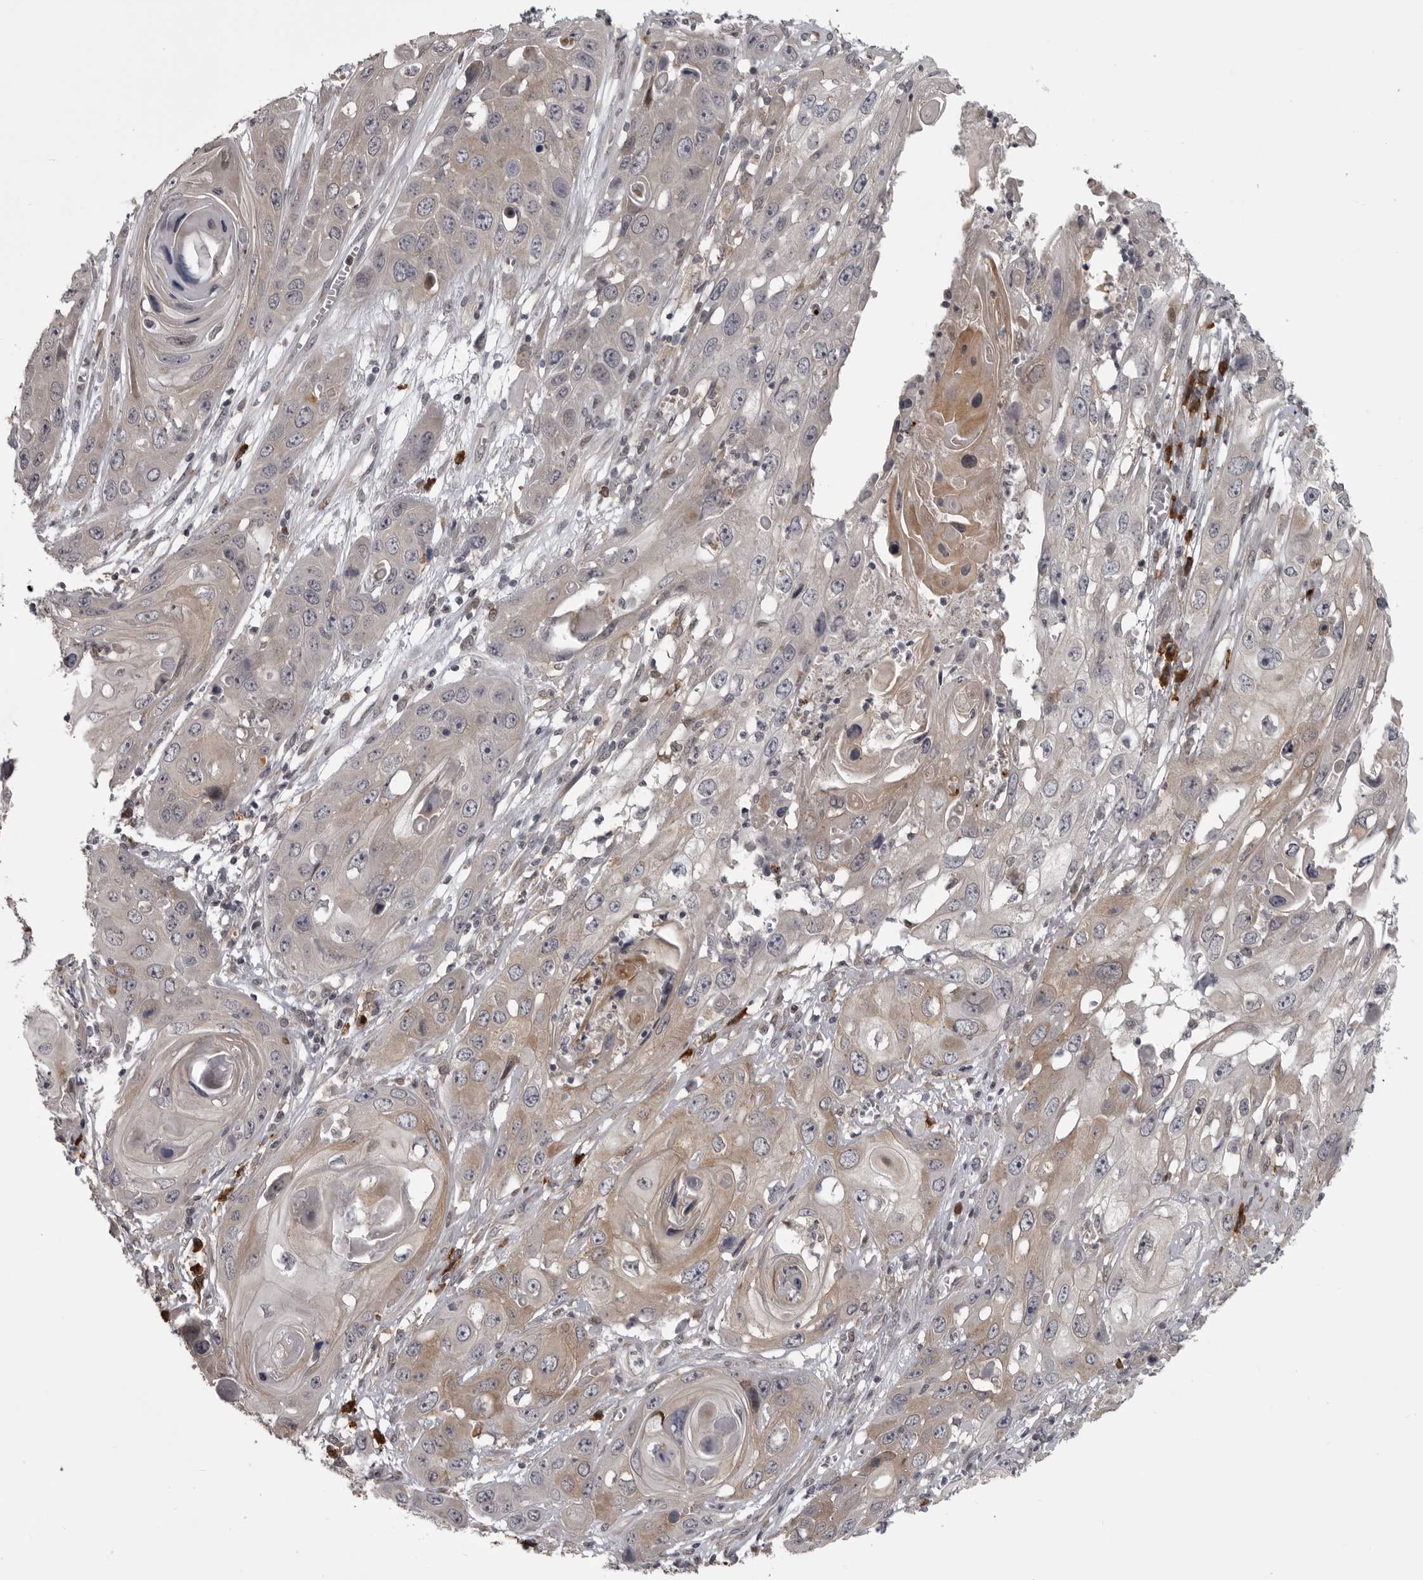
{"staining": {"intensity": "moderate", "quantity": "<25%", "location": "cytoplasmic/membranous"}, "tissue": "skin cancer", "cell_type": "Tumor cells", "image_type": "cancer", "snomed": [{"axis": "morphology", "description": "Squamous cell carcinoma, NOS"}, {"axis": "topography", "description": "Skin"}], "caption": "About <25% of tumor cells in human skin cancer (squamous cell carcinoma) reveal moderate cytoplasmic/membranous protein positivity as visualized by brown immunohistochemical staining.", "gene": "SNX16", "patient": {"sex": "male", "age": 55}}